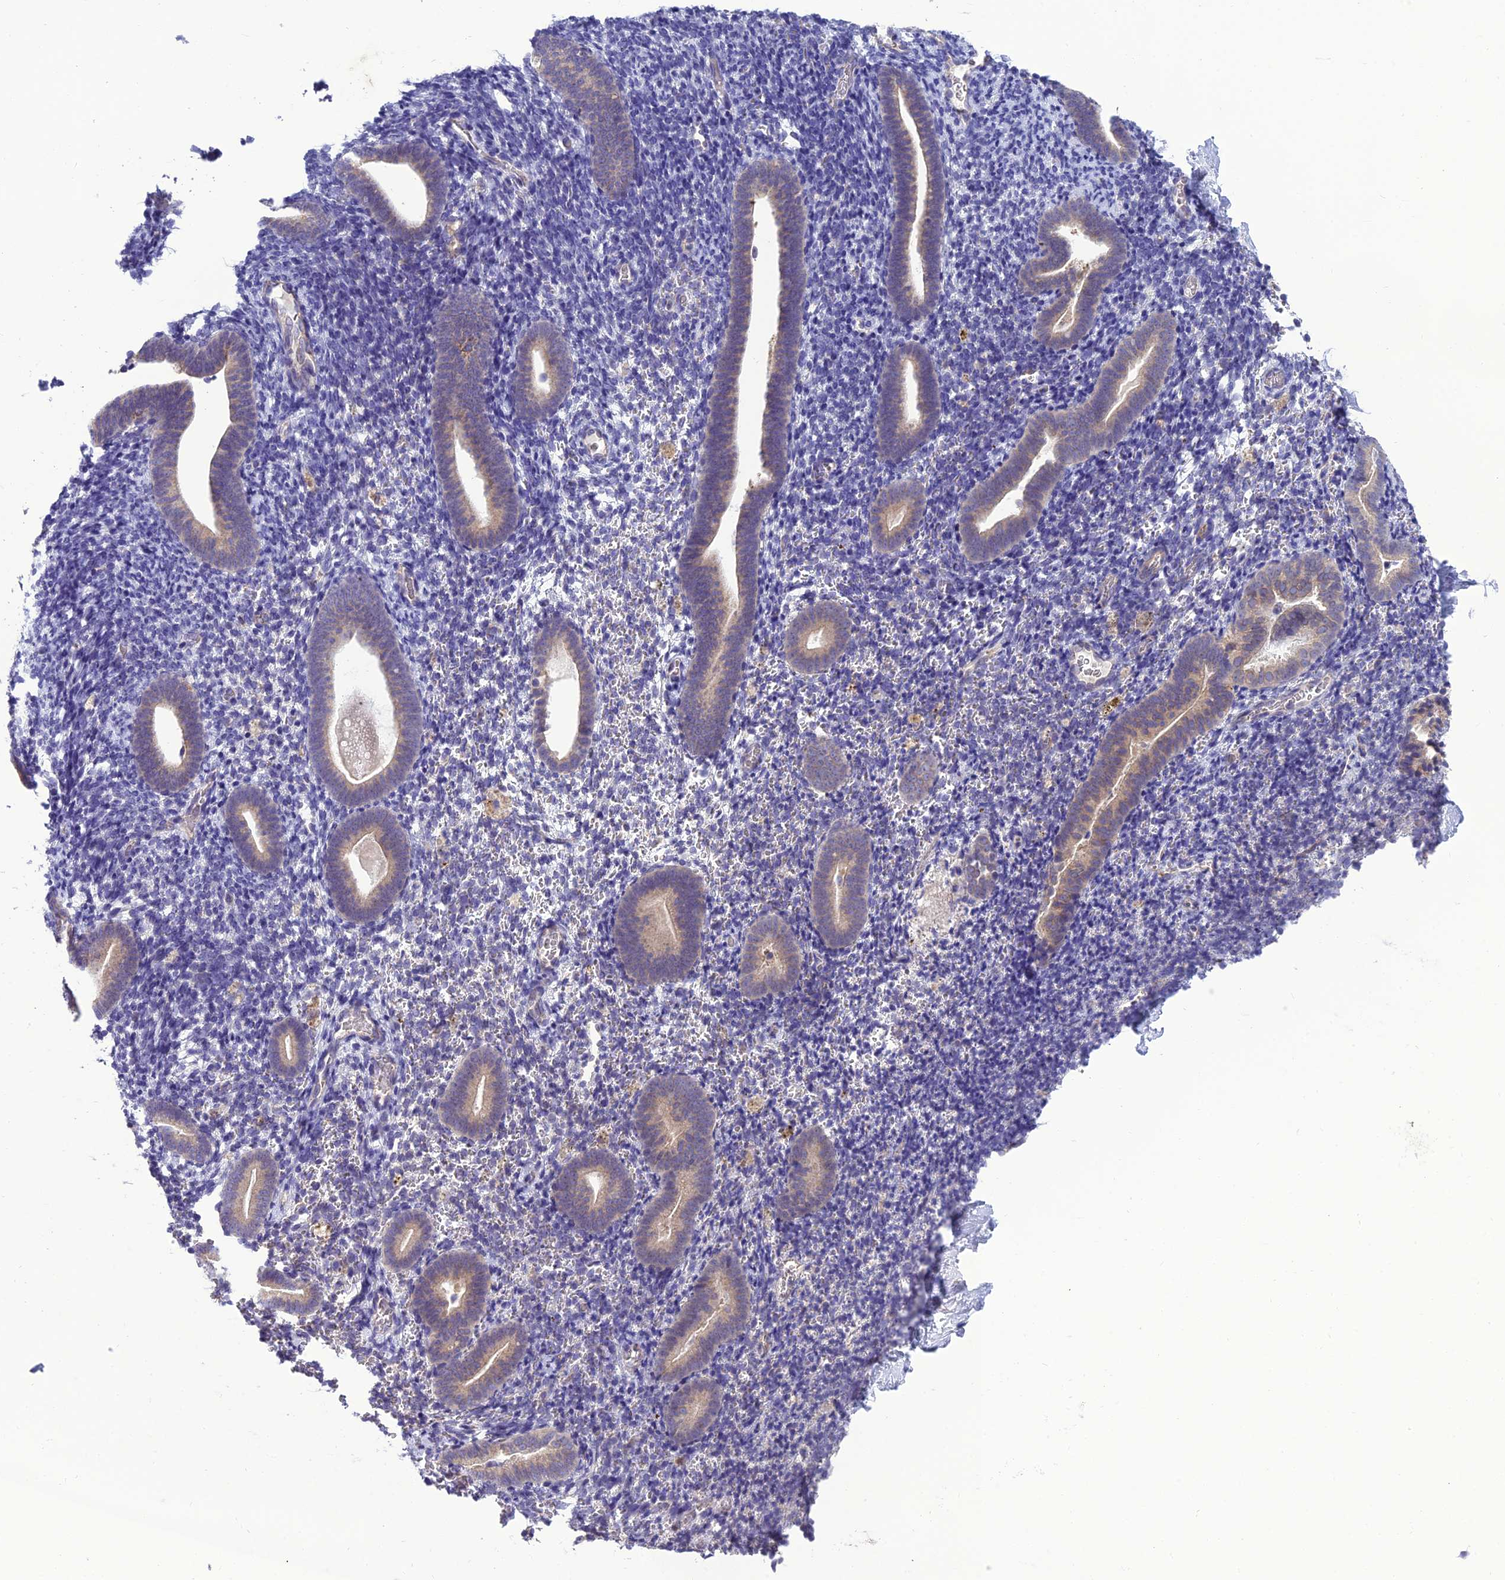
{"staining": {"intensity": "negative", "quantity": "none", "location": "none"}, "tissue": "endometrium", "cell_type": "Cells in endometrial stroma", "image_type": "normal", "snomed": [{"axis": "morphology", "description": "Normal tissue, NOS"}, {"axis": "topography", "description": "Endometrium"}], "caption": "DAB immunohistochemical staining of unremarkable endometrium demonstrates no significant staining in cells in endometrial stroma. Brightfield microscopy of immunohistochemistry (IHC) stained with DAB (brown) and hematoxylin (blue), captured at high magnification.", "gene": "GOLPH3", "patient": {"sex": "female", "age": 51}}